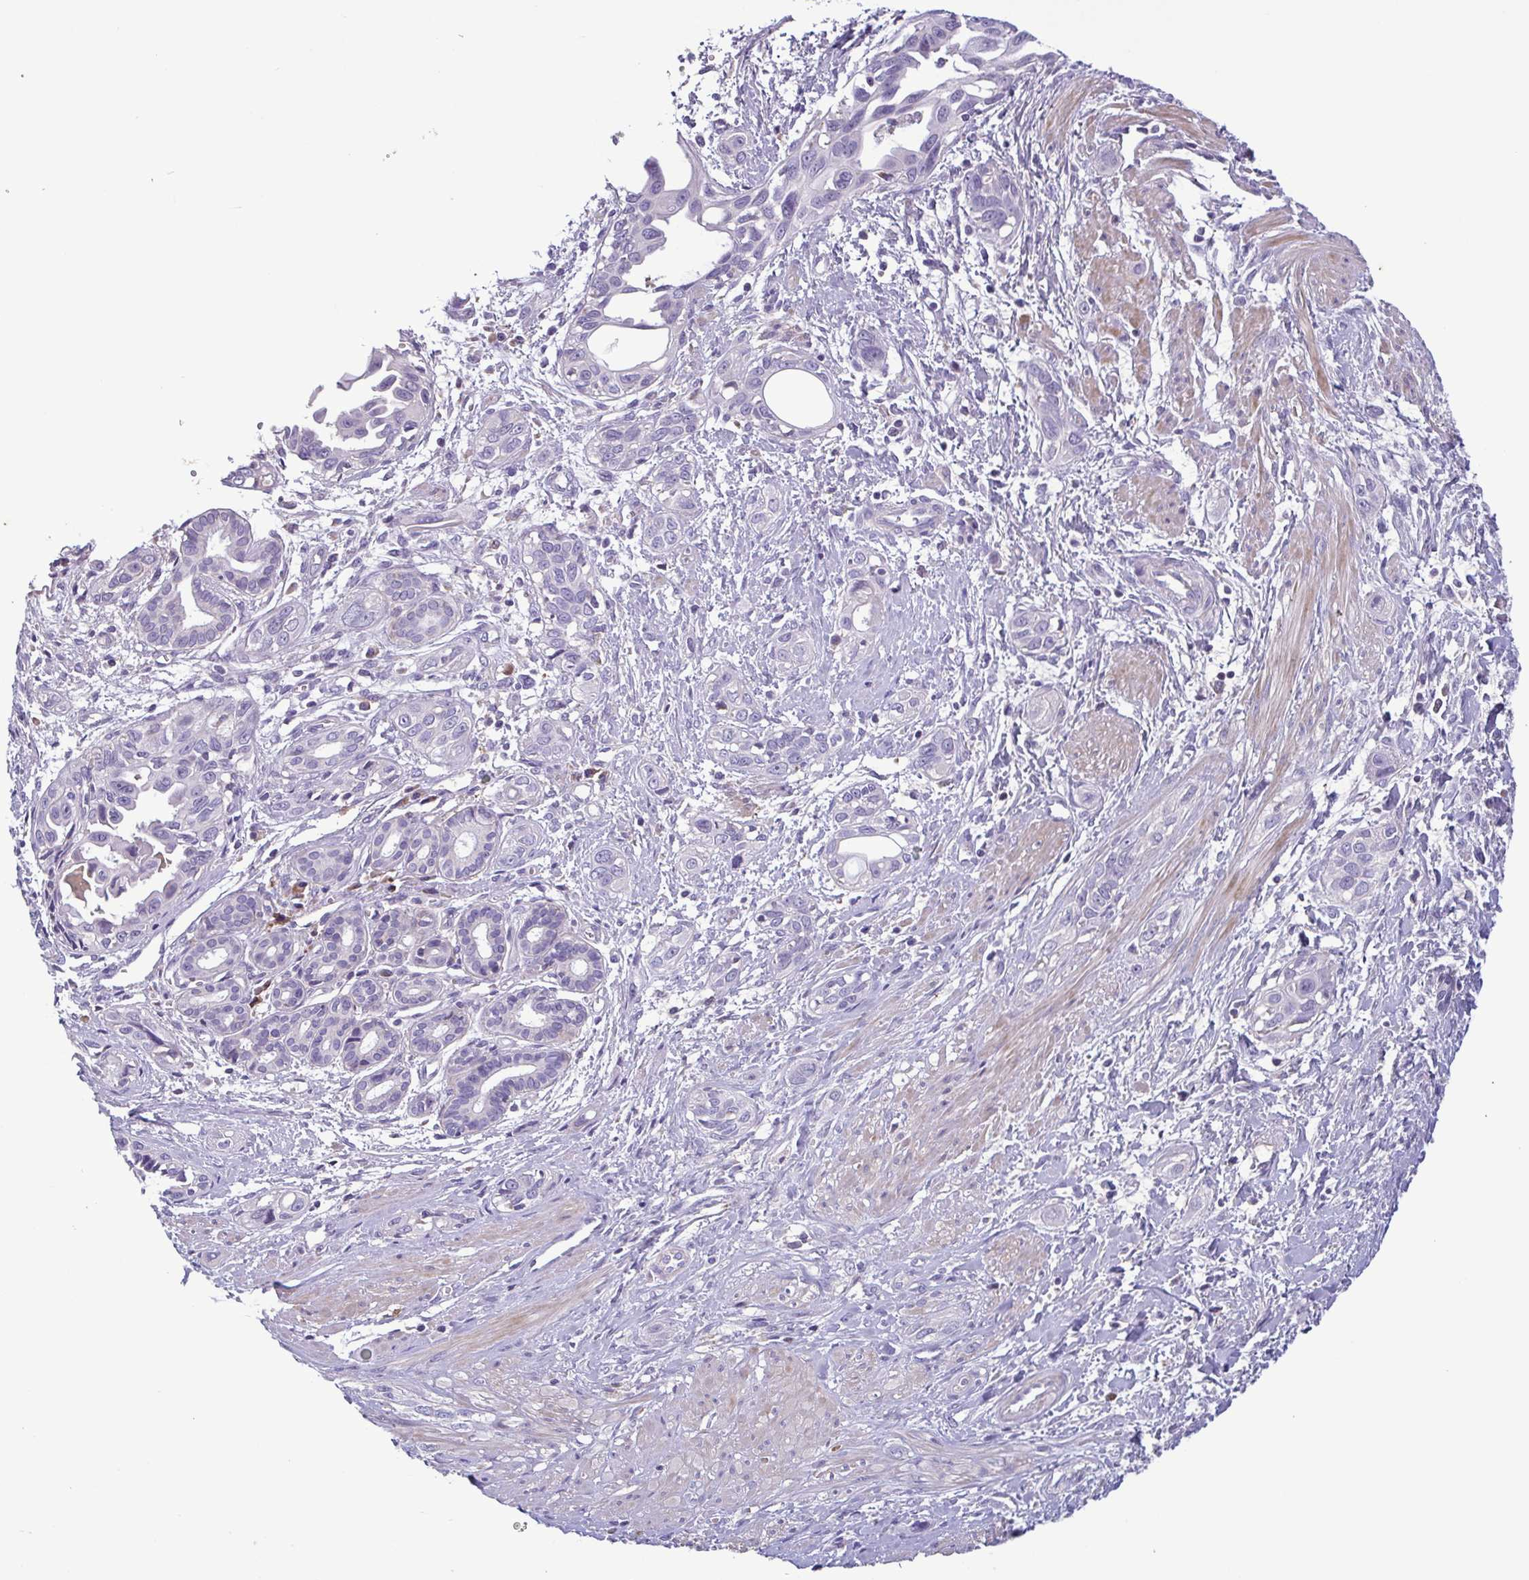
{"staining": {"intensity": "negative", "quantity": "none", "location": "none"}, "tissue": "pancreatic cancer", "cell_type": "Tumor cells", "image_type": "cancer", "snomed": [{"axis": "morphology", "description": "Adenocarcinoma, NOS"}, {"axis": "topography", "description": "Pancreas"}], "caption": "A high-resolution micrograph shows immunohistochemistry staining of pancreatic cancer (adenocarcinoma), which exhibits no significant staining in tumor cells. (DAB (3,3'-diaminobenzidine) immunohistochemistry (IHC) with hematoxylin counter stain).", "gene": "F13B", "patient": {"sex": "female", "age": 55}}